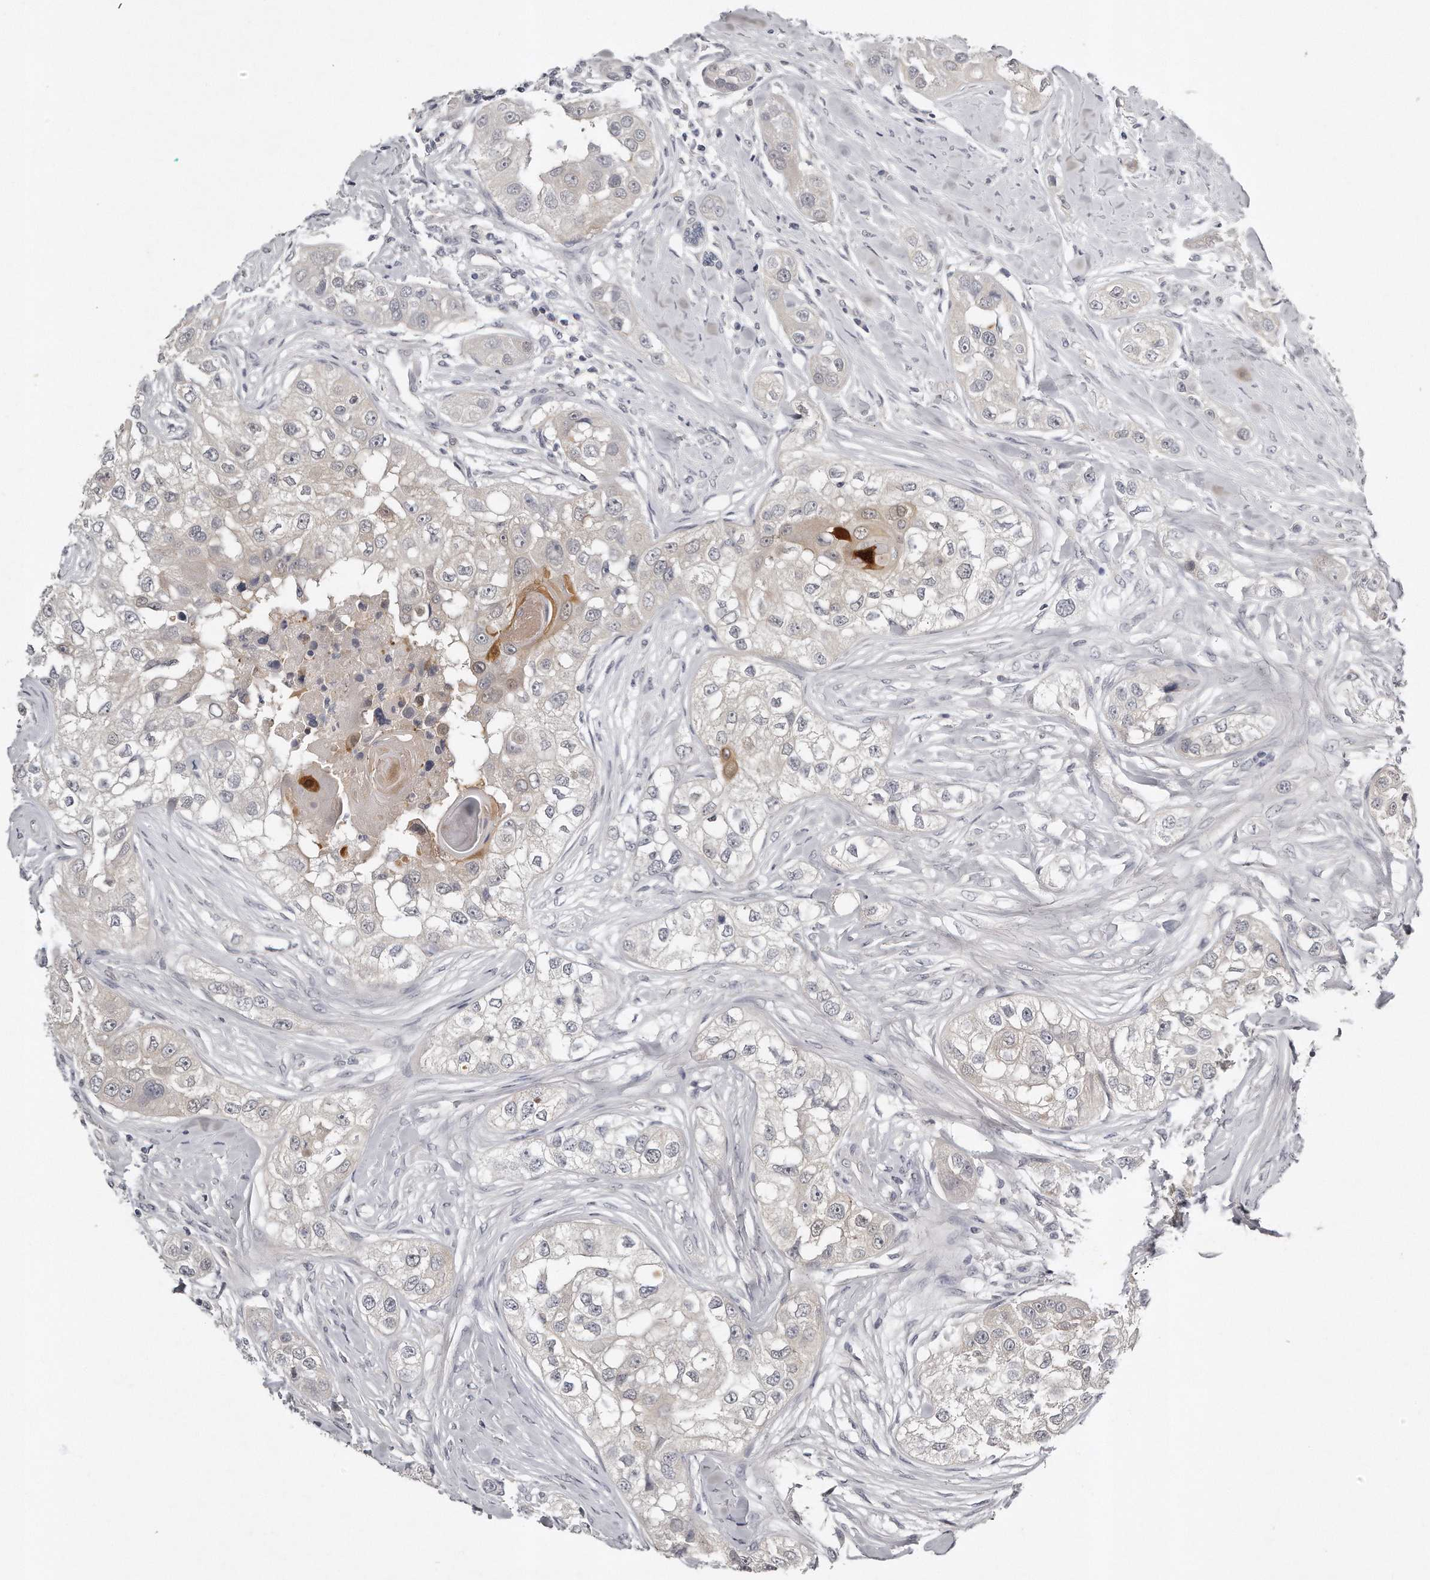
{"staining": {"intensity": "negative", "quantity": "none", "location": "none"}, "tissue": "head and neck cancer", "cell_type": "Tumor cells", "image_type": "cancer", "snomed": [{"axis": "morphology", "description": "Normal tissue, NOS"}, {"axis": "morphology", "description": "Squamous cell carcinoma, NOS"}, {"axis": "topography", "description": "Skeletal muscle"}, {"axis": "topography", "description": "Head-Neck"}], "caption": "Head and neck cancer (squamous cell carcinoma) was stained to show a protein in brown. There is no significant positivity in tumor cells.", "gene": "GGCT", "patient": {"sex": "male", "age": 51}}